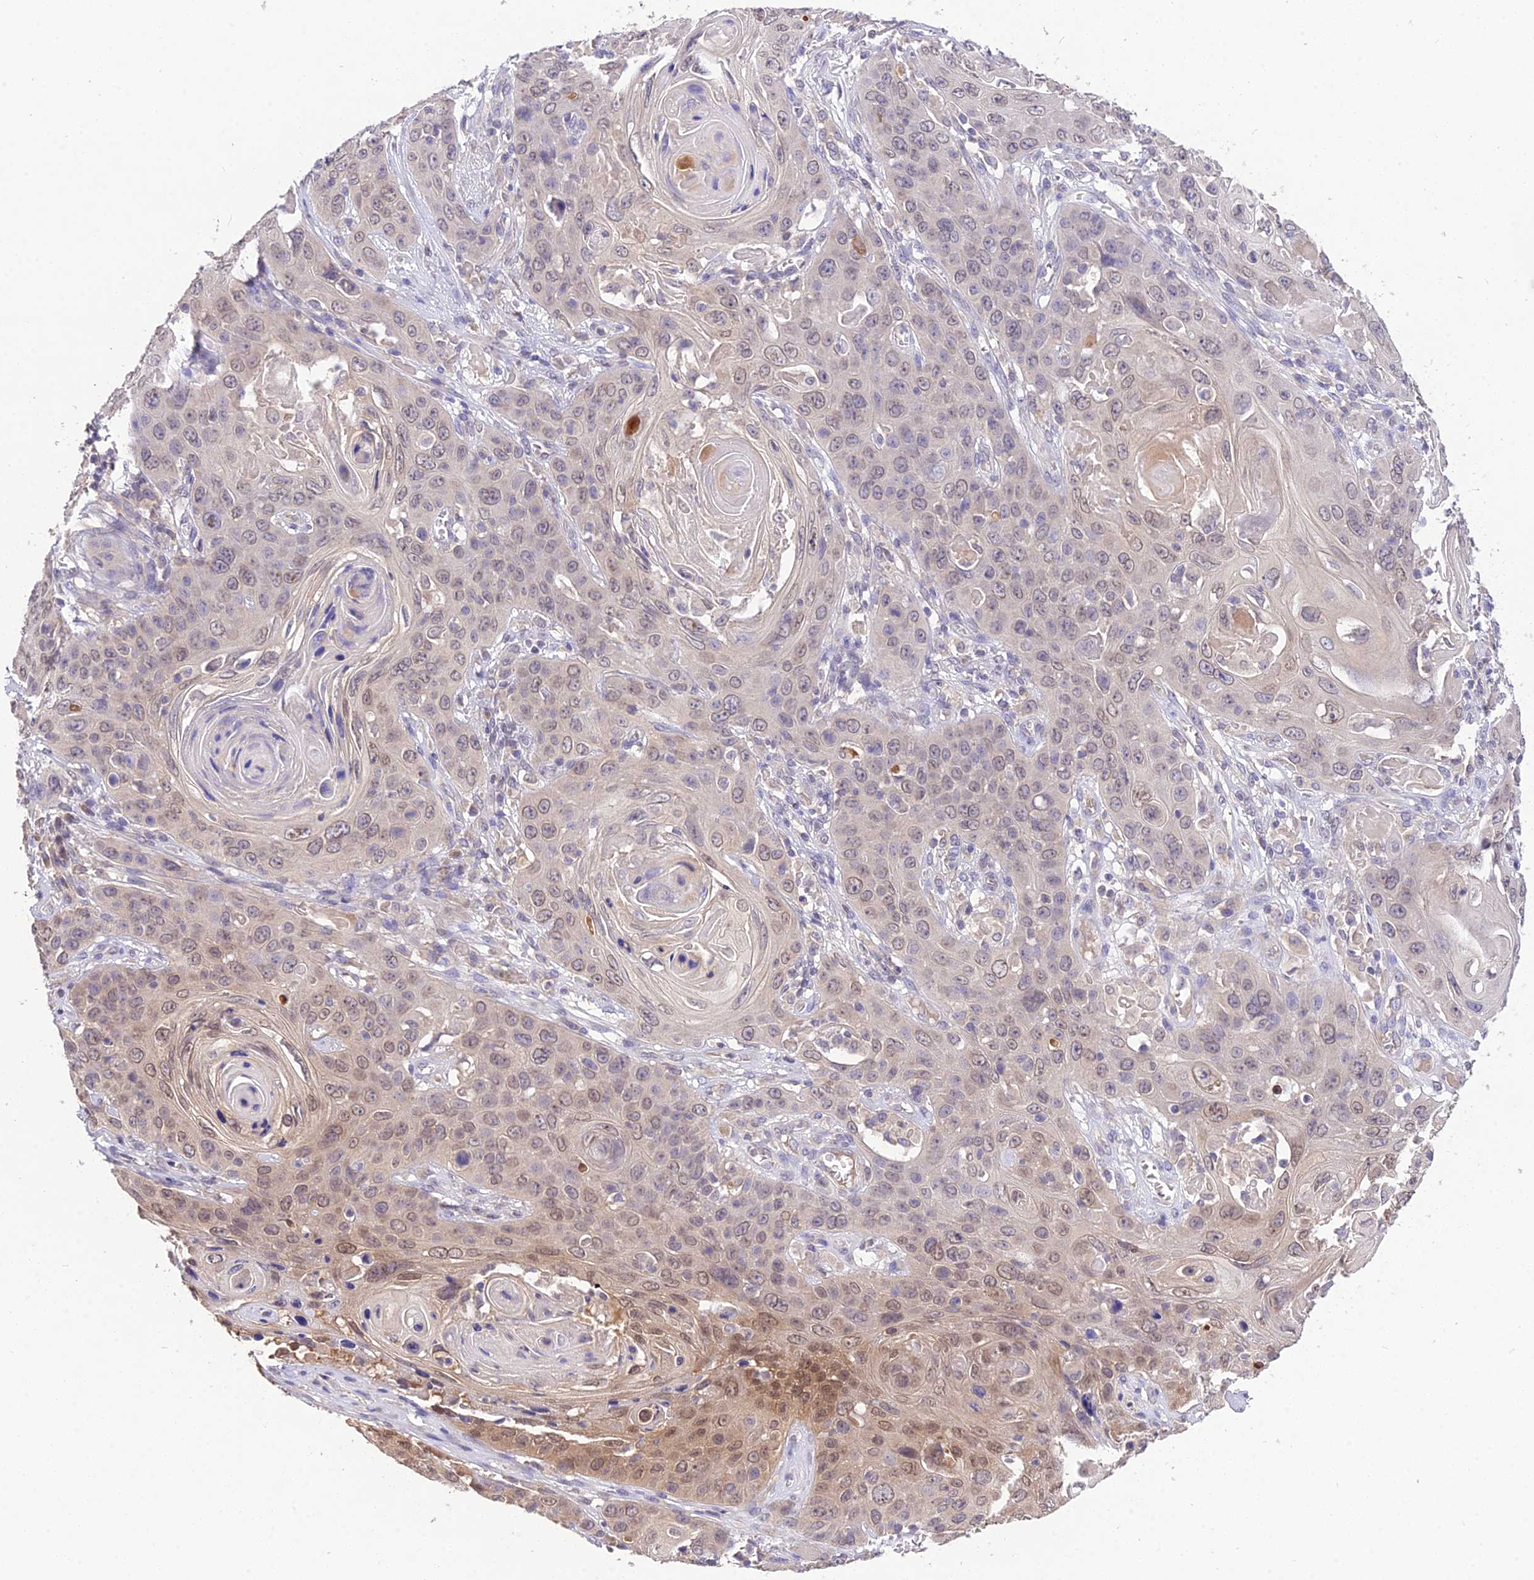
{"staining": {"intensity": "moderate", "quantity": "<25%", "location": "cytoplasmic/membranous,nuclear"}, "tissue": "skin cancer", "cell_type": "Tumor cells", "image_type": "cancer", "snomed": [{"axis": "morphology", "description": "Squamous cell carcinoma, NOS"}, {"axis": "topography", "description": "Skin"}], "caption": "High-power microscopy captured an immunohistochemistry (IHC) photomicrograph of skin cancer (squamous cell carcinoma), revealing moderate cytoplasmic/membranous and nuclear expression in about <25% of tumor cells. (DAB (3,3'-diaminobenzidine) IHC with brightfield microscopy, high magnification).", "gene": "PGK1", "patient": {"sex": "male", "age": 55}}